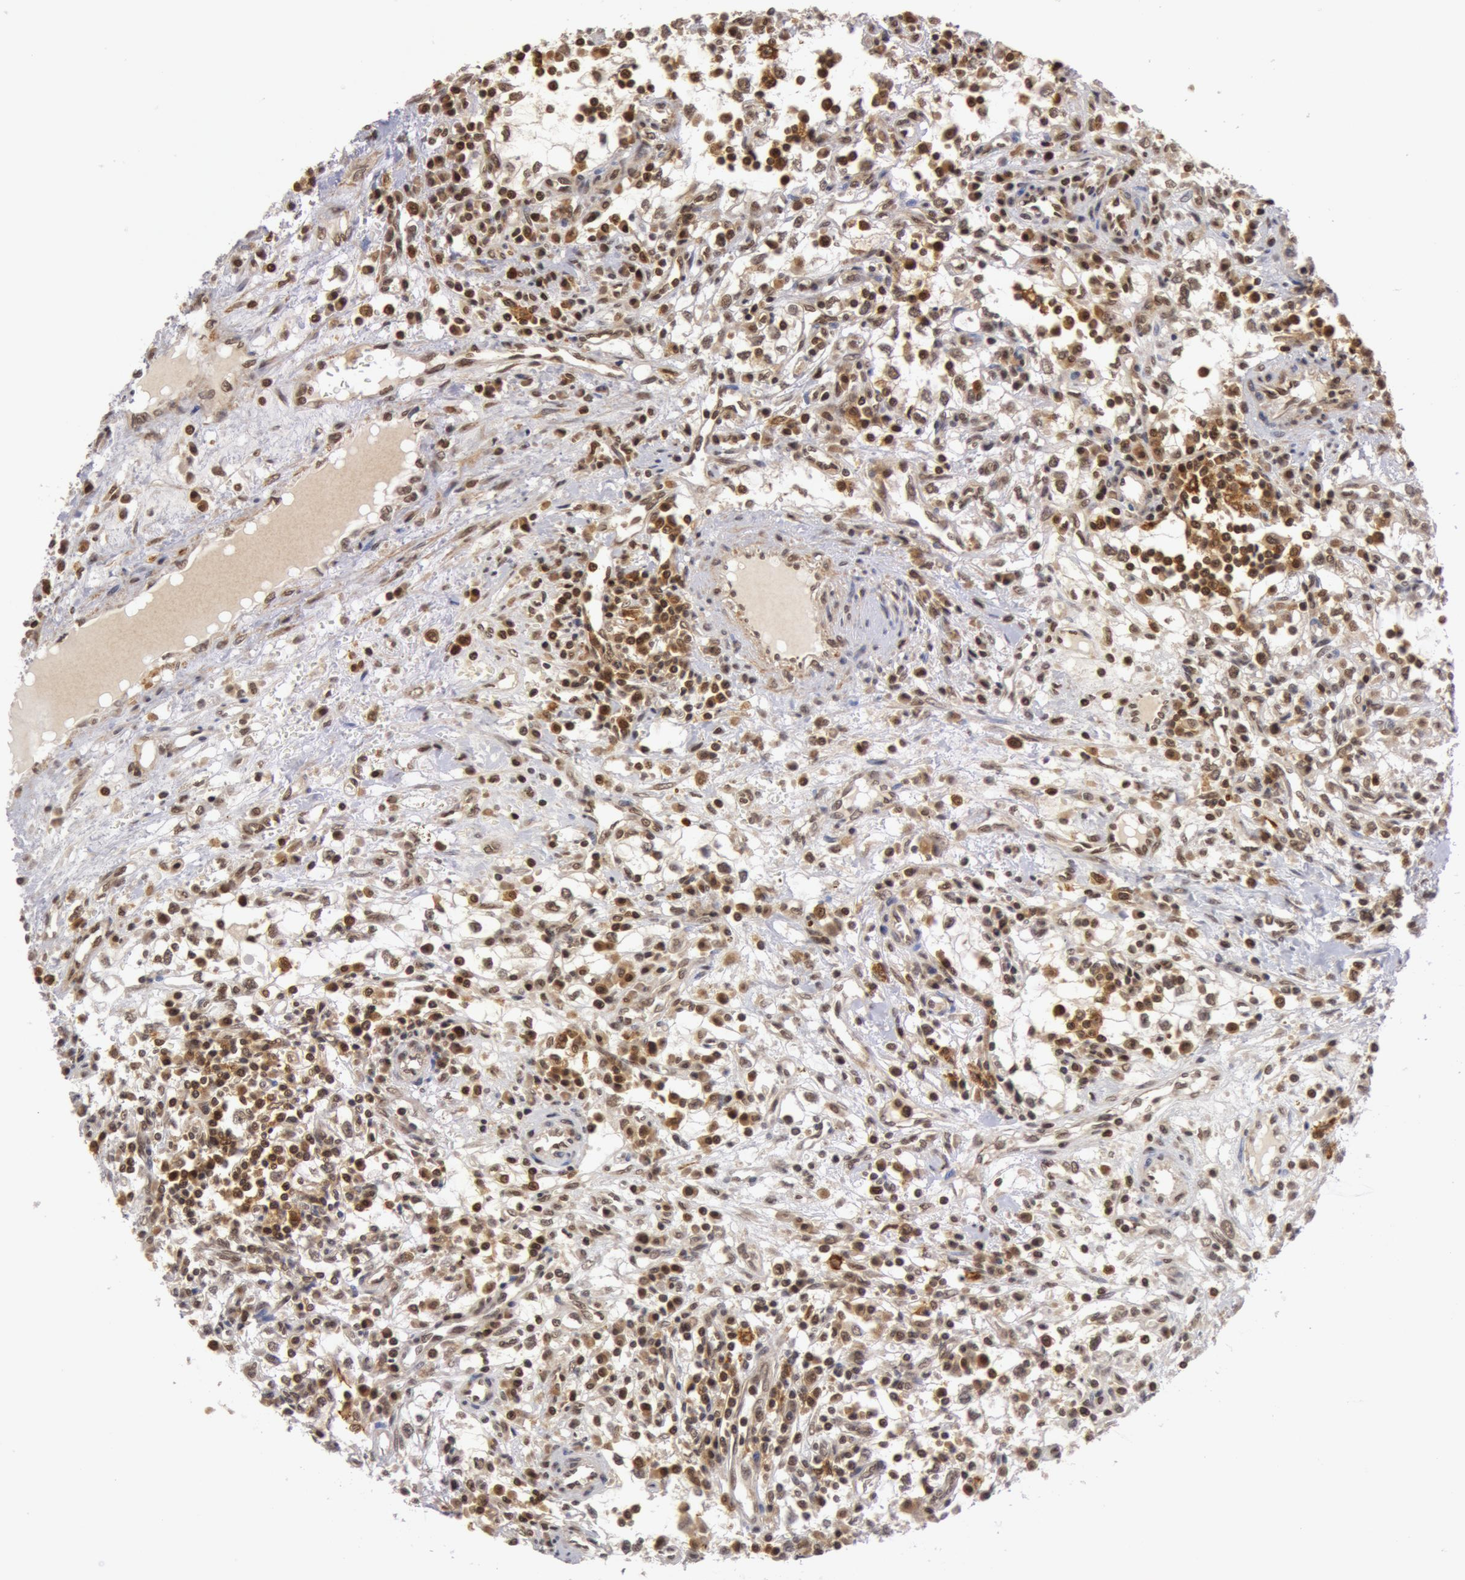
{"staining": {"intensity": "weak", "quantity": "25%-75%", "location": "nuclear"}, "tissue": "renal cancer", "cell_type": "Tumor cells", "image_type": "cancer", "snomed": [{"axis": "morphology", "description": "Adenocarcinoma, NOS"}, {"axis": "topography", "description": "Kidney"}], "caption": "A brown stain labels weak nuclear positivity of a protein in human adenocarcinoma (renal) tumor cells.", "gene": "ZNF350", "patient": {"sex": "male", "age": 82}}